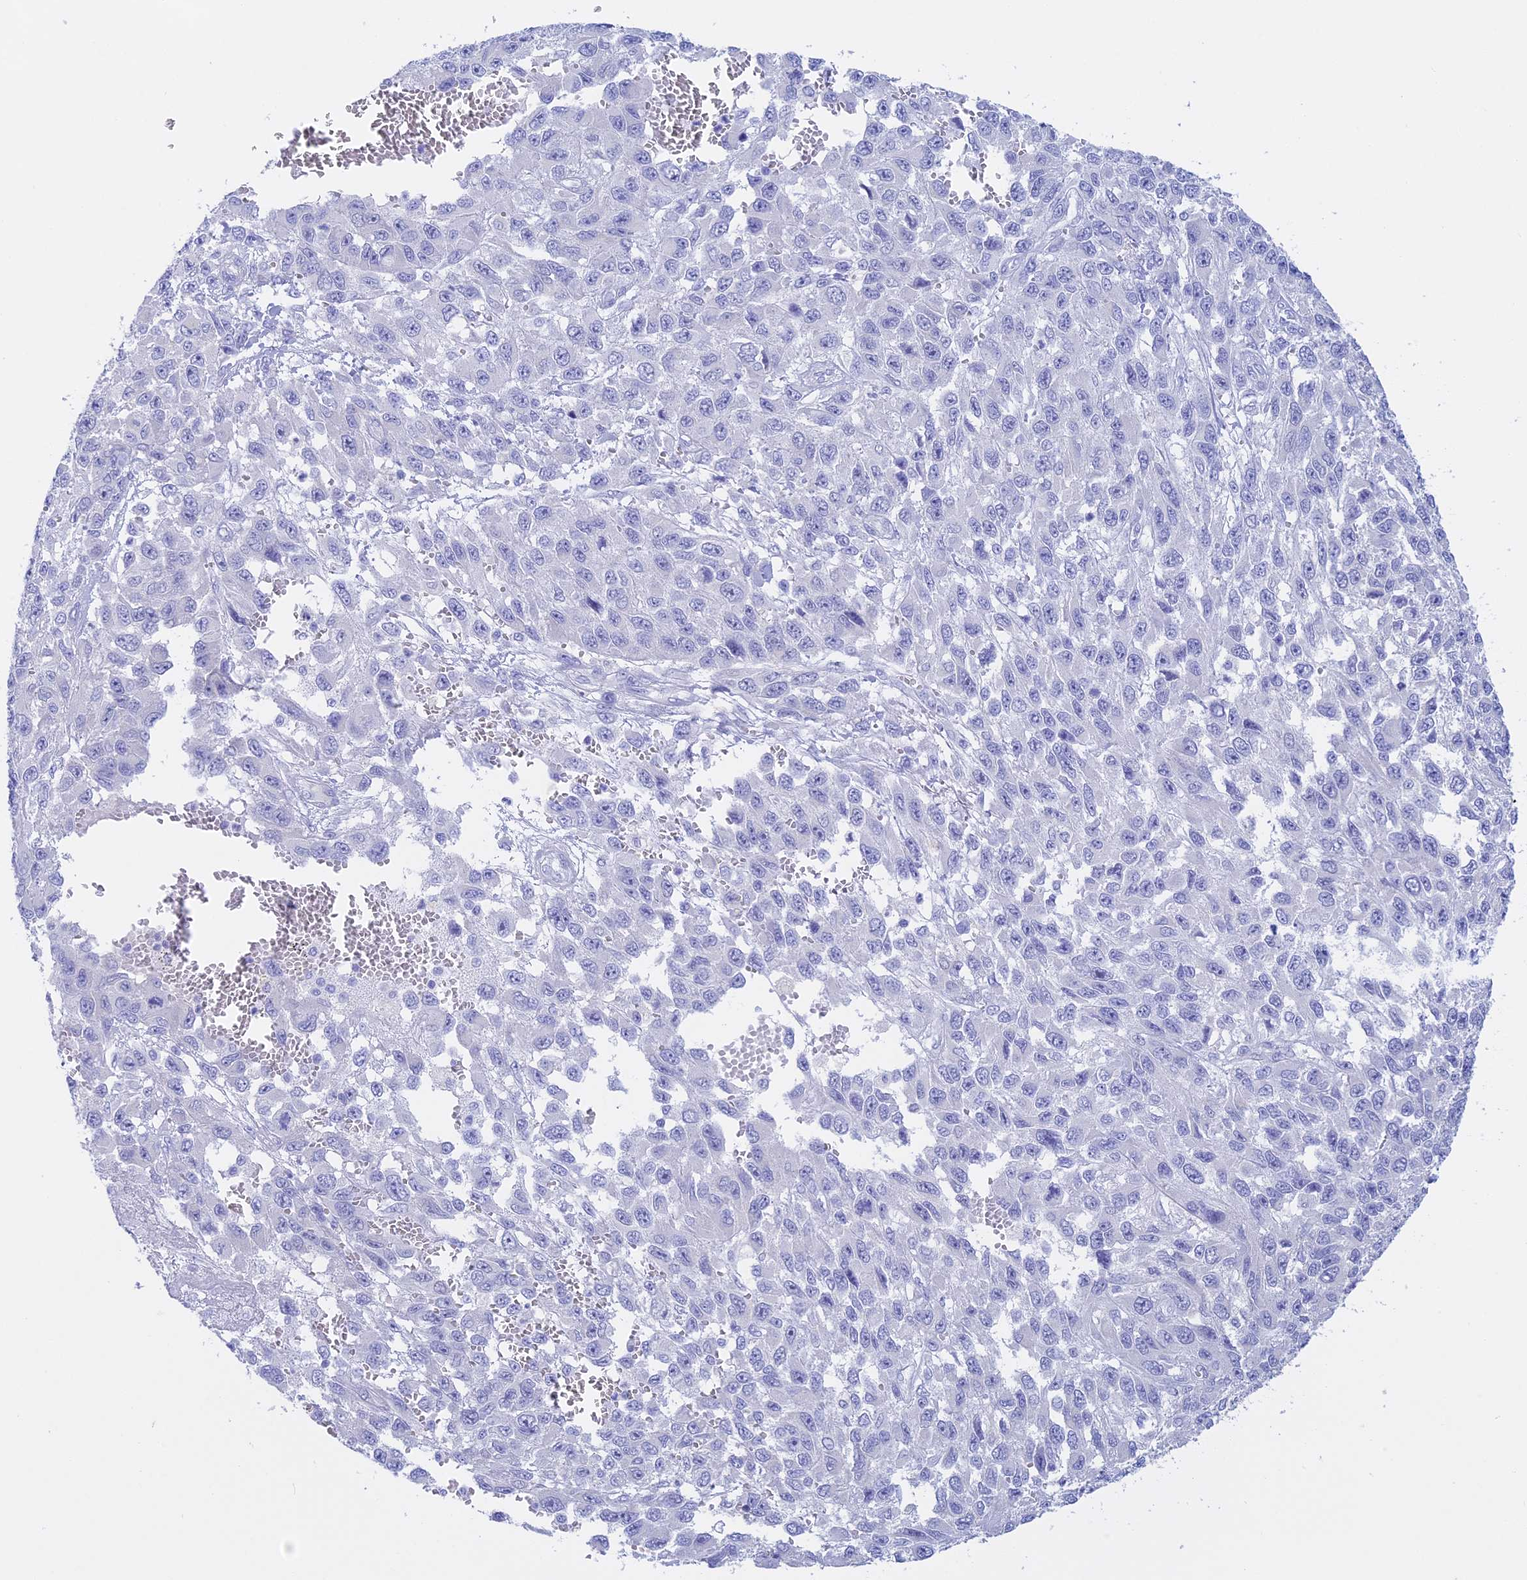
{"staining": {"intensity": "negative", "quantity": "none", "location": "none"}, "tissue": "melanoma", "cell_type": "Tumor cells", "image_type": "cancer", "snomed": [{"axis": "morphology", "description": "Normal tissue, NOS"}, {"axis": "morphology", "description": "Malignant melanoma, NOS"}, {"axis": "topography", "description": "Skin"}], "caption": "Immunohistochemical staining of melanoma demonstrates no significant expression in tumor cells.", "gene": "BTBD19", "patient": {"sex": "female", "age": 96}}